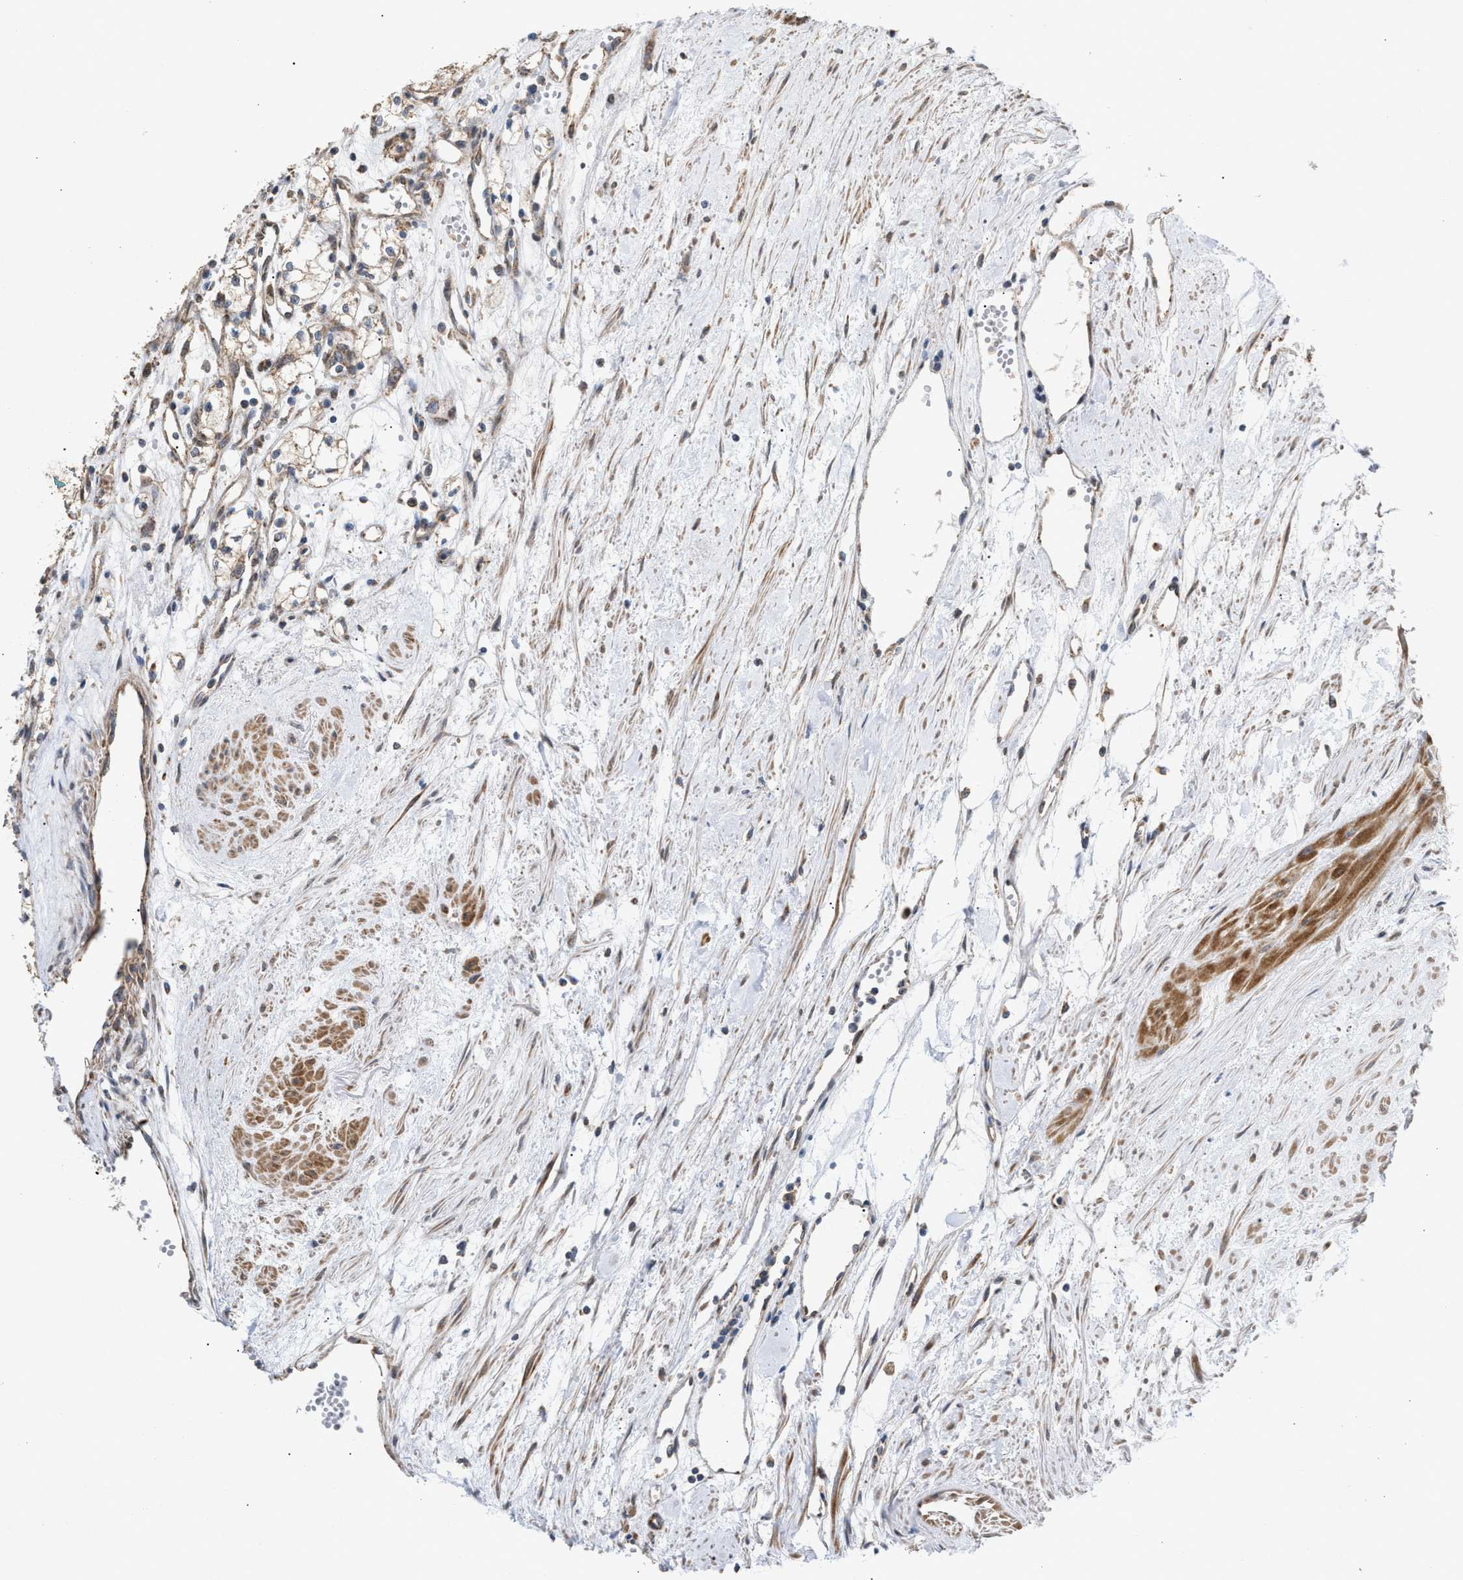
{"staining": {"intensity": "weak", "quantity": "<25%", "location": "cytoplasmic/membranous"}, "tissue": "renal cancer", "cell_type": "Tumor cells", "image_type": "cancer", "snomed": [{"axis": "morphology", "description": "Adenocarcinoma, NOS"}, {"axis": "topography", "description": "Kidney"}], "caption": "Renal adenocarcinoma was stained to show a protein in brown. There is no significant positivity in tumor cells.", "gene": "TACO1", "patient": {"sex": "male", "age": 59}}